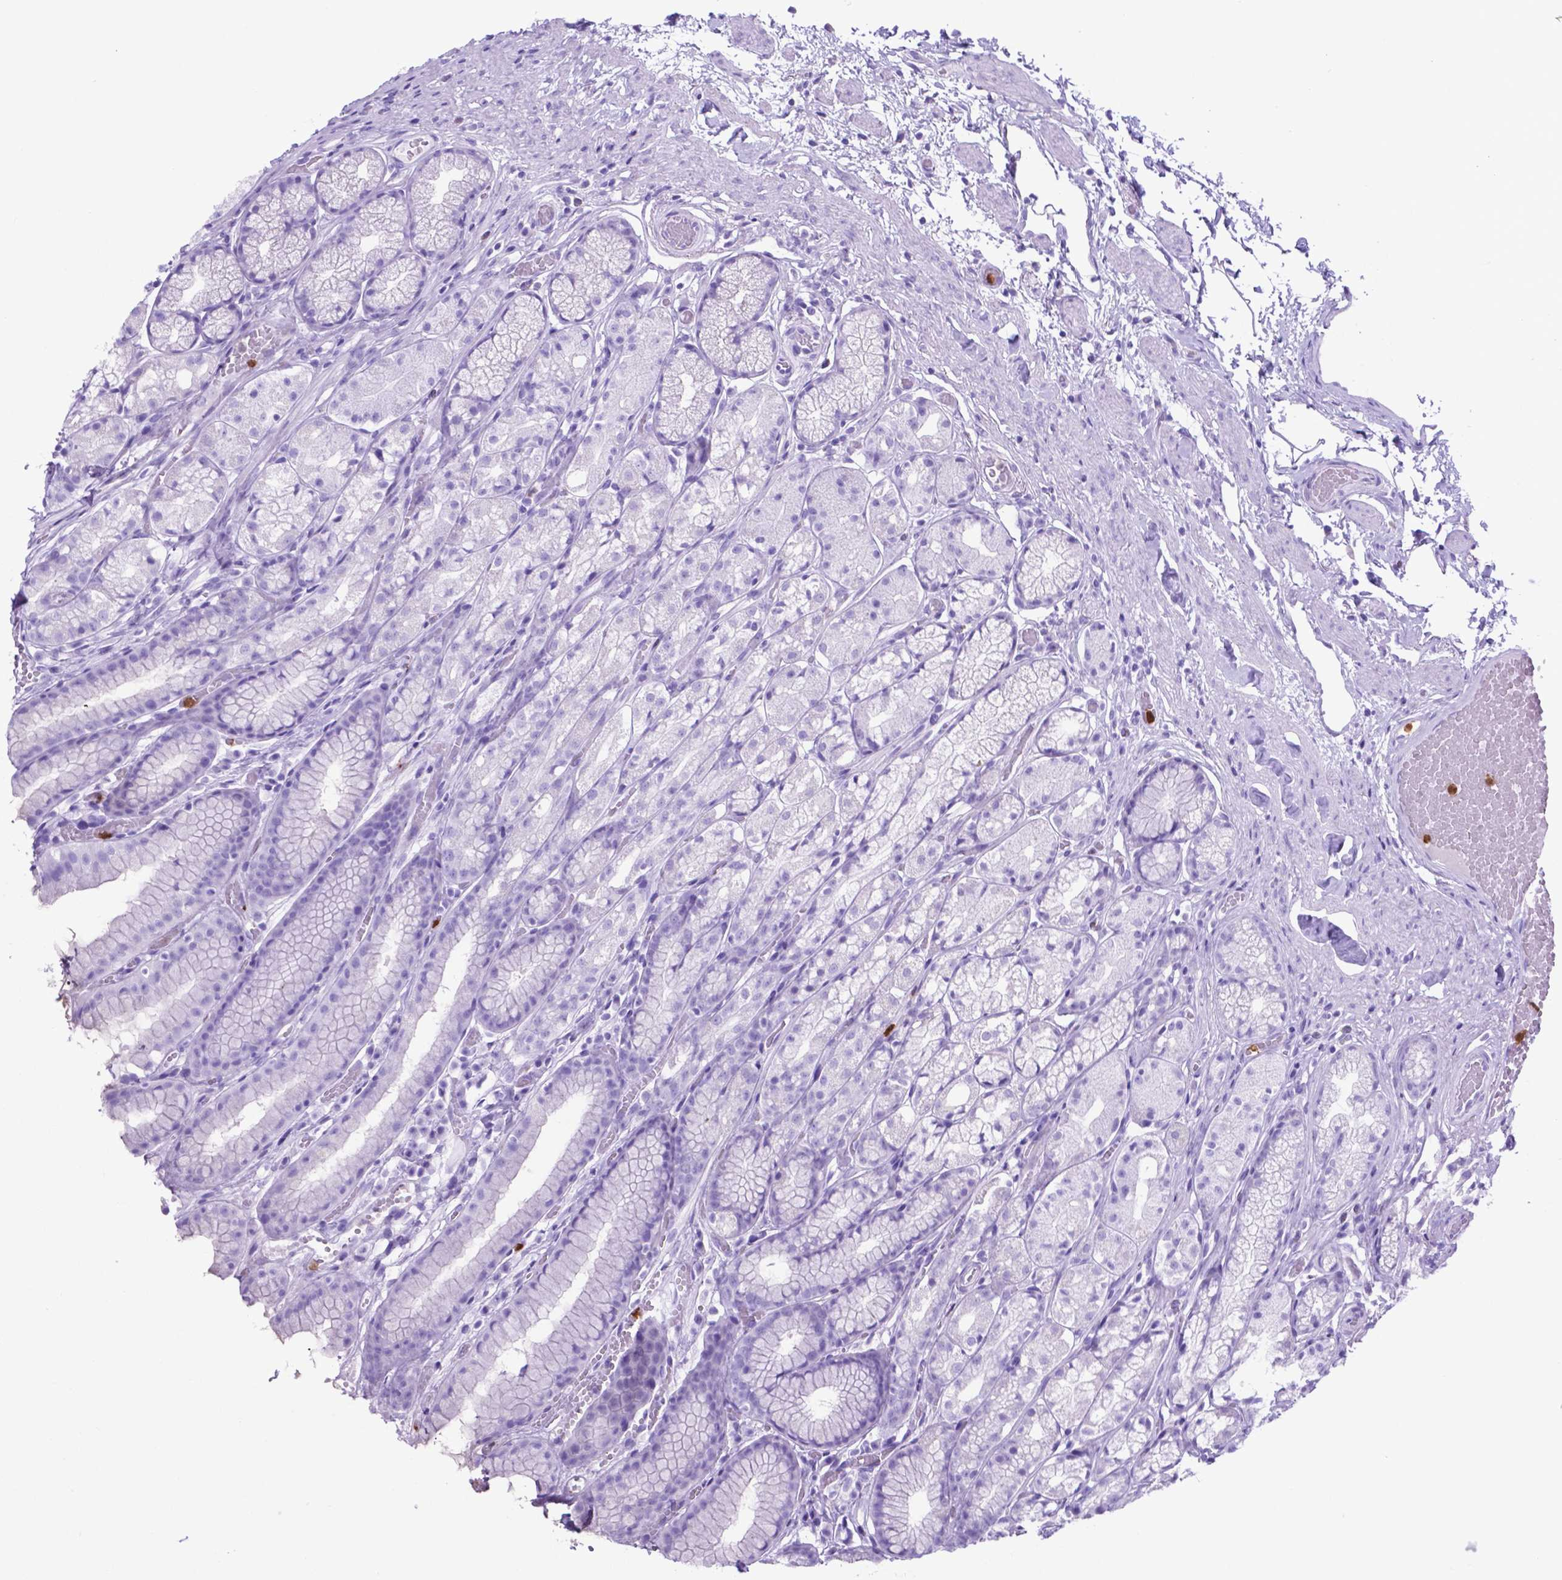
{"staining": {"intensity": "negative", "quantity": "none", "location": "none"}, "tissue": "stomach", "cell_type": "Glandular cells", "image_type": "normal", "snomed": [{"axis": "morphology", "description": "Normal tissue, NOS"}, {"axis": "topography", "description": "Stomach"}], "caption": "High magnification brightfield microscopy of normal stomach stained with DAB (brown) and counterstained with hematoxylin (blue): glandular cells show no significant positivity. (Brightfield microscopy of DAB (3,3'-diaminobenzidine) immunohistochemistry (IHC) at high magnification).", "gene": "LZTR1", "patient": {"sex": "male", "age": 70}}